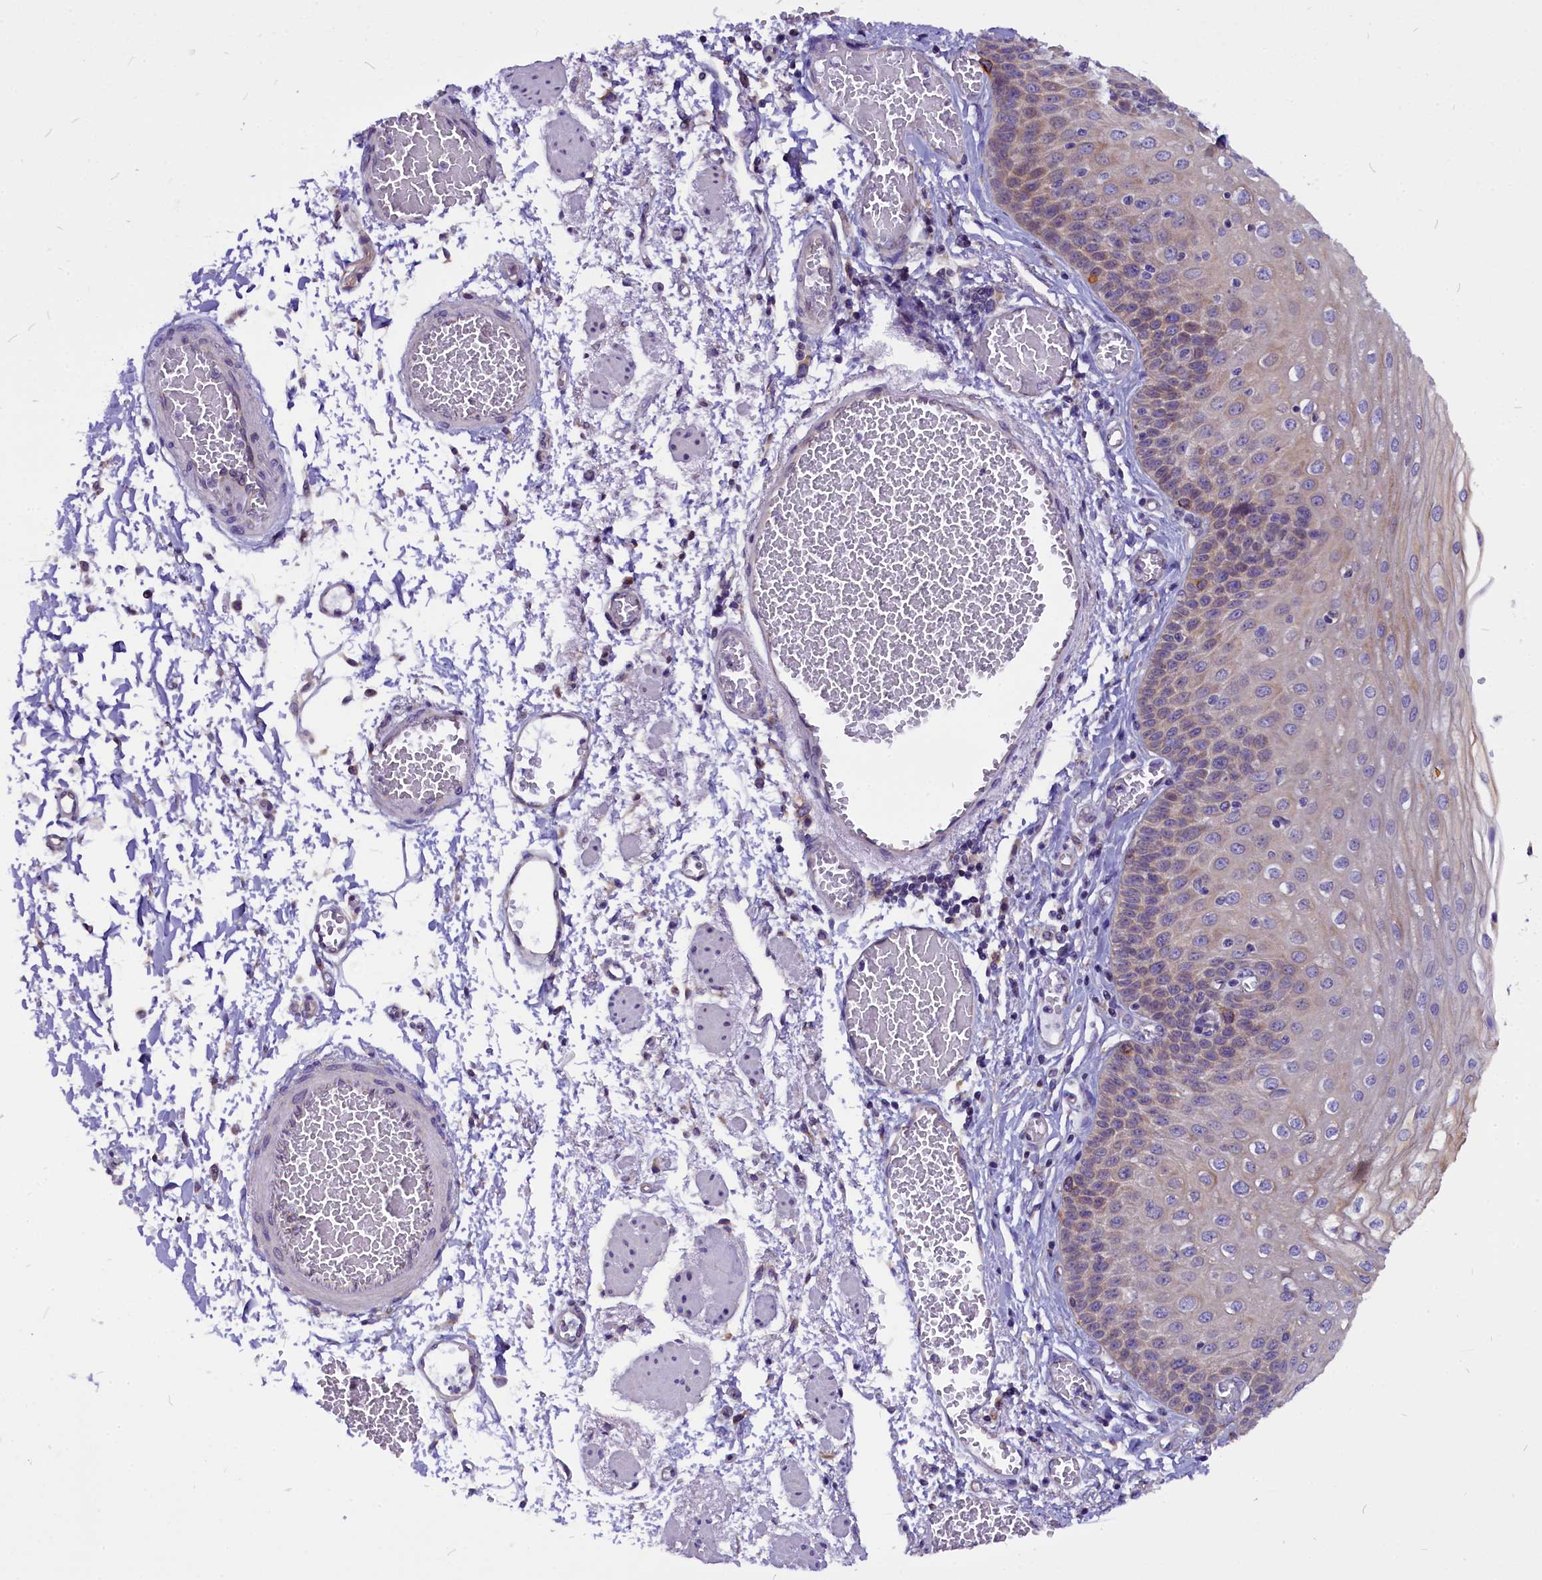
{"staining": {"intensity": "weak", "quantity": "<25%", "location": "cytoplasmic/membranous"}, "tissue": "esophagus", "cell_type": "Squamous epithelial cells", "image_type": "normal", "snomed": [{"axis": "morphology", "description": "Normal tissue, NOS"}, {"axis": "topography", "description": "Esophagus"}], "caption": "There is no significant positivity in squamous epithelial cells of esophagus.", "gene": "CEP170", "patient": {"sex": "male", "age": 81}}